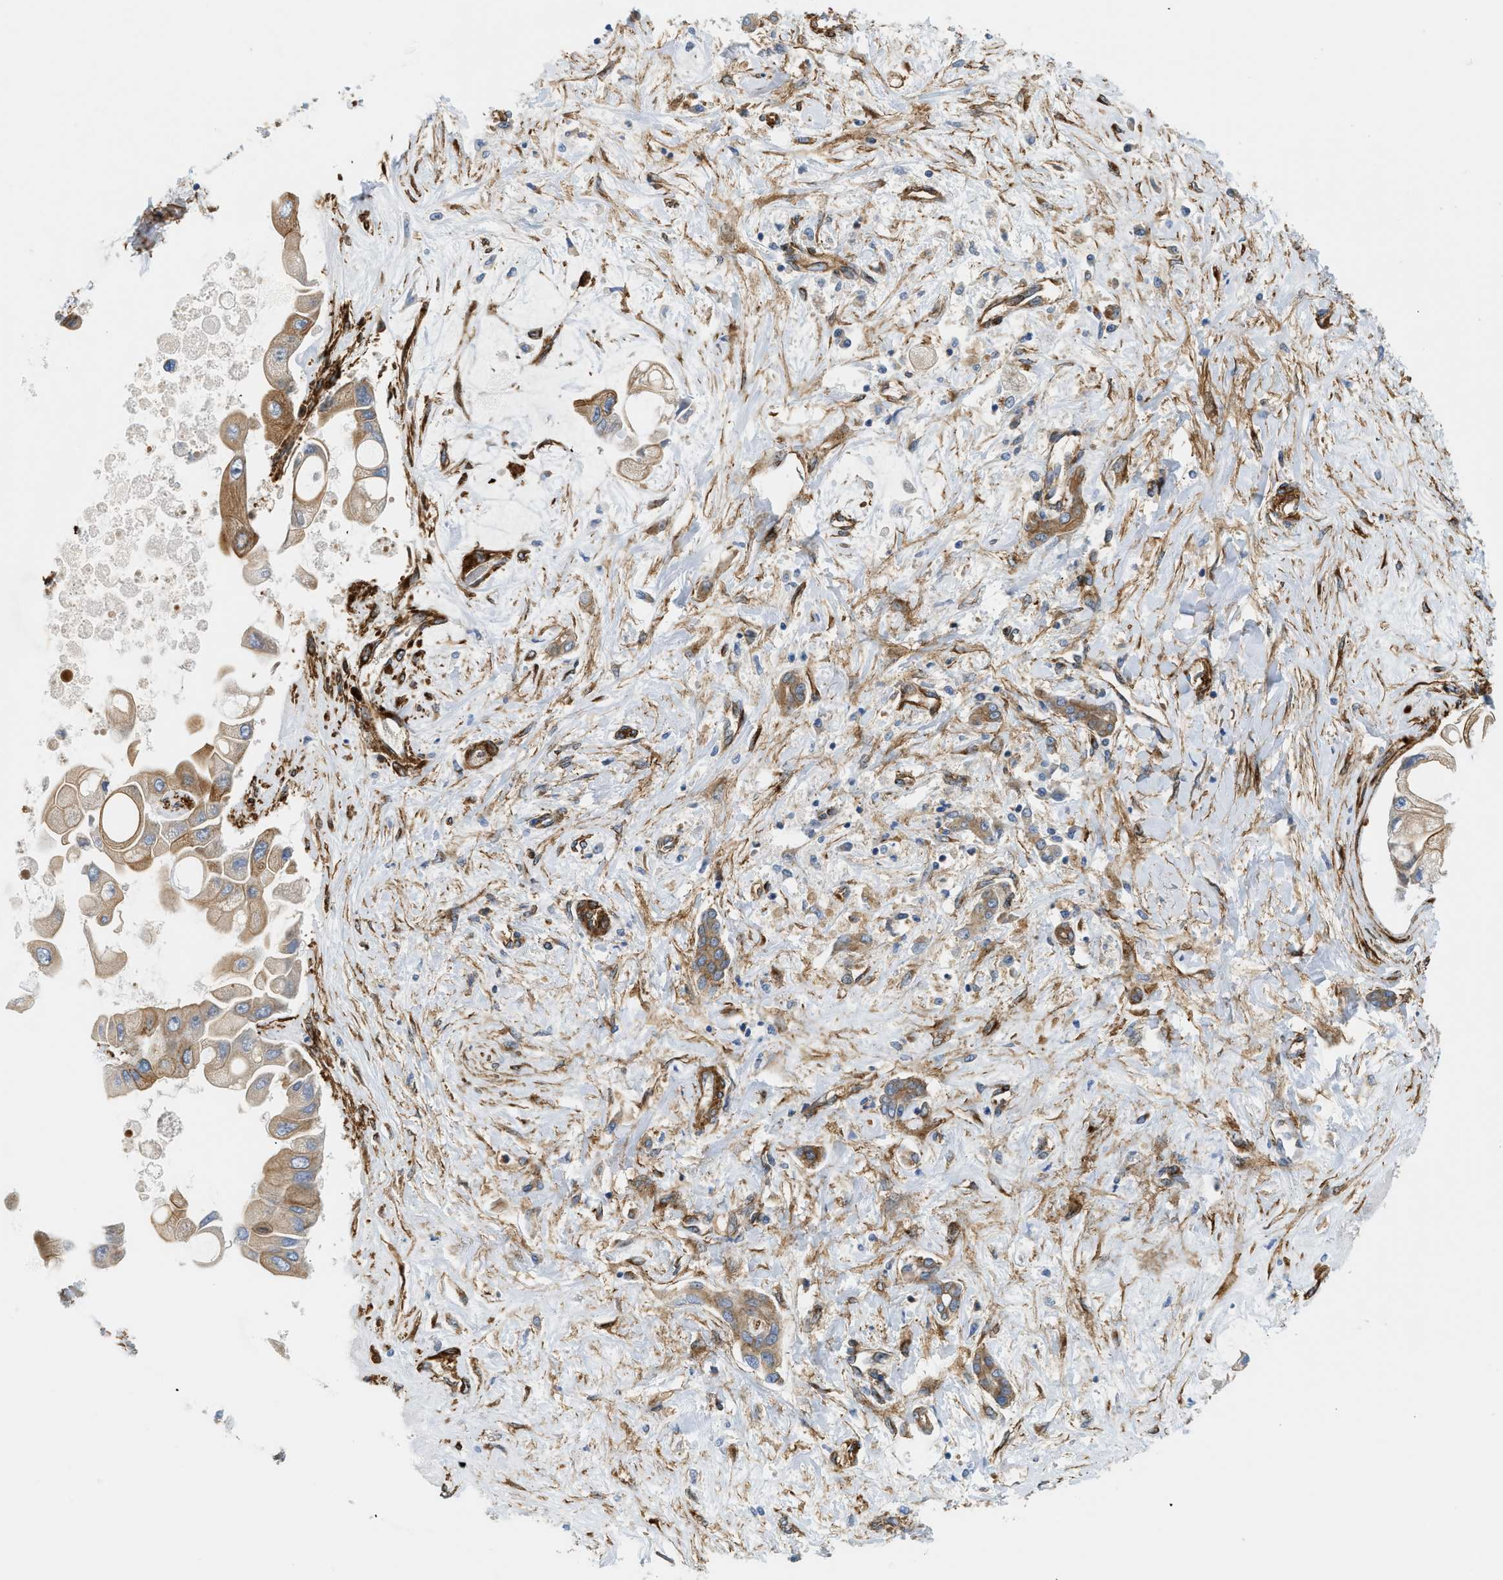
{"staining": {"intensity": "weak", "quantity": ">75%", "location": "cytoplasmic/membranous"}, "tissue": "liver cancer", "cell_type": "Tumor cells", "image_type": "cancer", "snomed": [{"axis": "morphology", "description": "Cholangiocarcinoma"}, {"axis": "topography", "description": "Liver"}], "caption": "This image demonstrates cholangiocarcinoma (liver) stained with immunohistochemistry to label a protein in brown. The cytoplasmic/membranous of tumor cells show weak positivity for the protein. Nuclei are counter-stained blue.", "gene": "HIP1", "patient": {"sex": "male", "age": 50}}